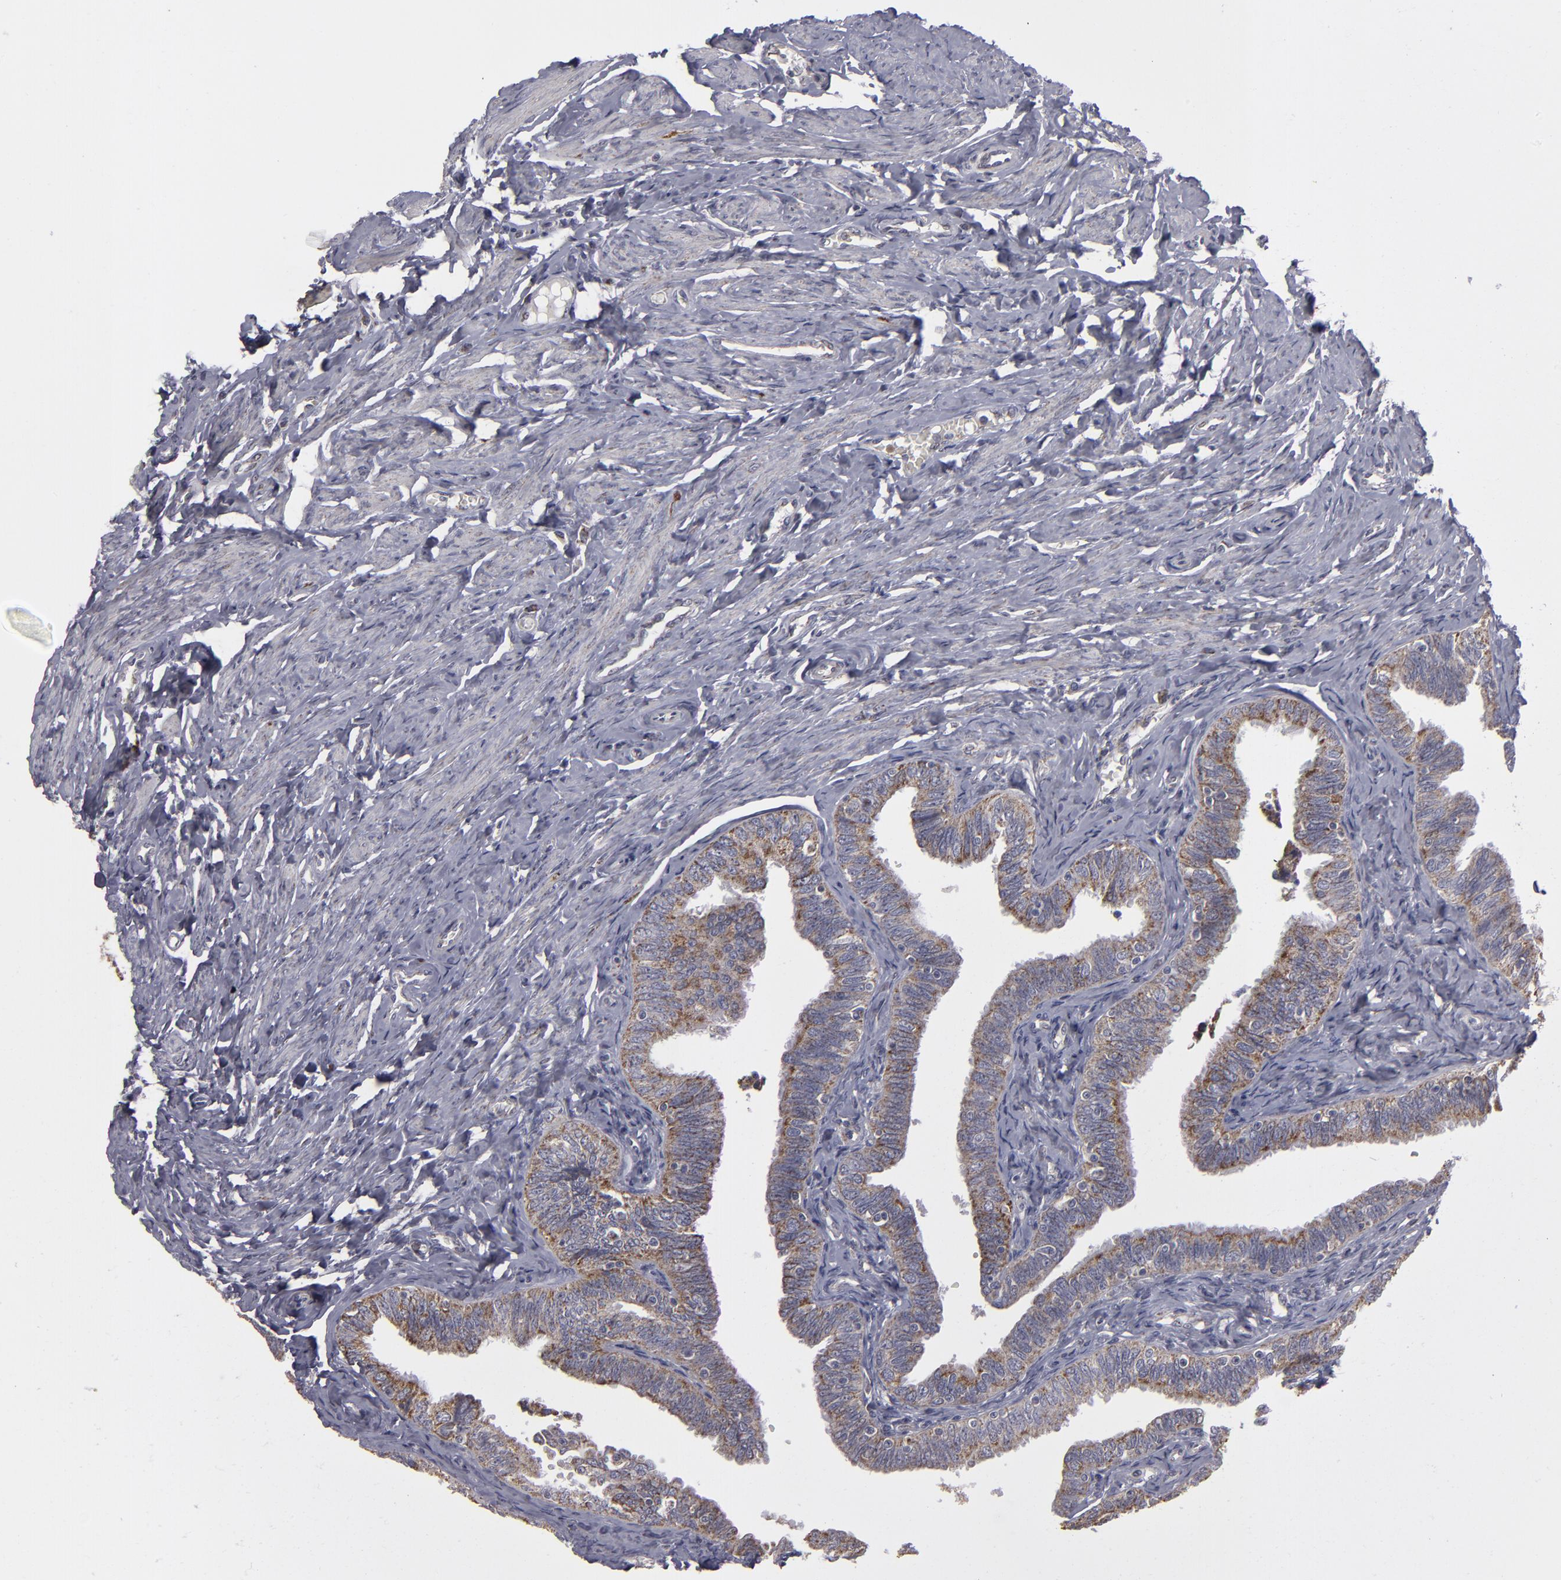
{"staining": {"intensity": "weak", "quantity": ">75%", "location": "cytoplasmic/membranous"}, "tissue": "fallopian tube", "cell_type": "Glandular cells", "image_type": "normal", "snomed": [{"axis": "morphology", "description": "Normal tissue, NOS"}, {"axis": "topography", "description": "Fallopian tube"}, {"axis": "topography", "description": "Ovary"}], "caption": "About >75% of glandular cells in normal human fallopian tube reveal weak cytoplasmic/membranous protein expression as visualized by brown immunohistochemical staining.", "gene": "MYOM2", "patient": {"sex": "female", "age": 69}}